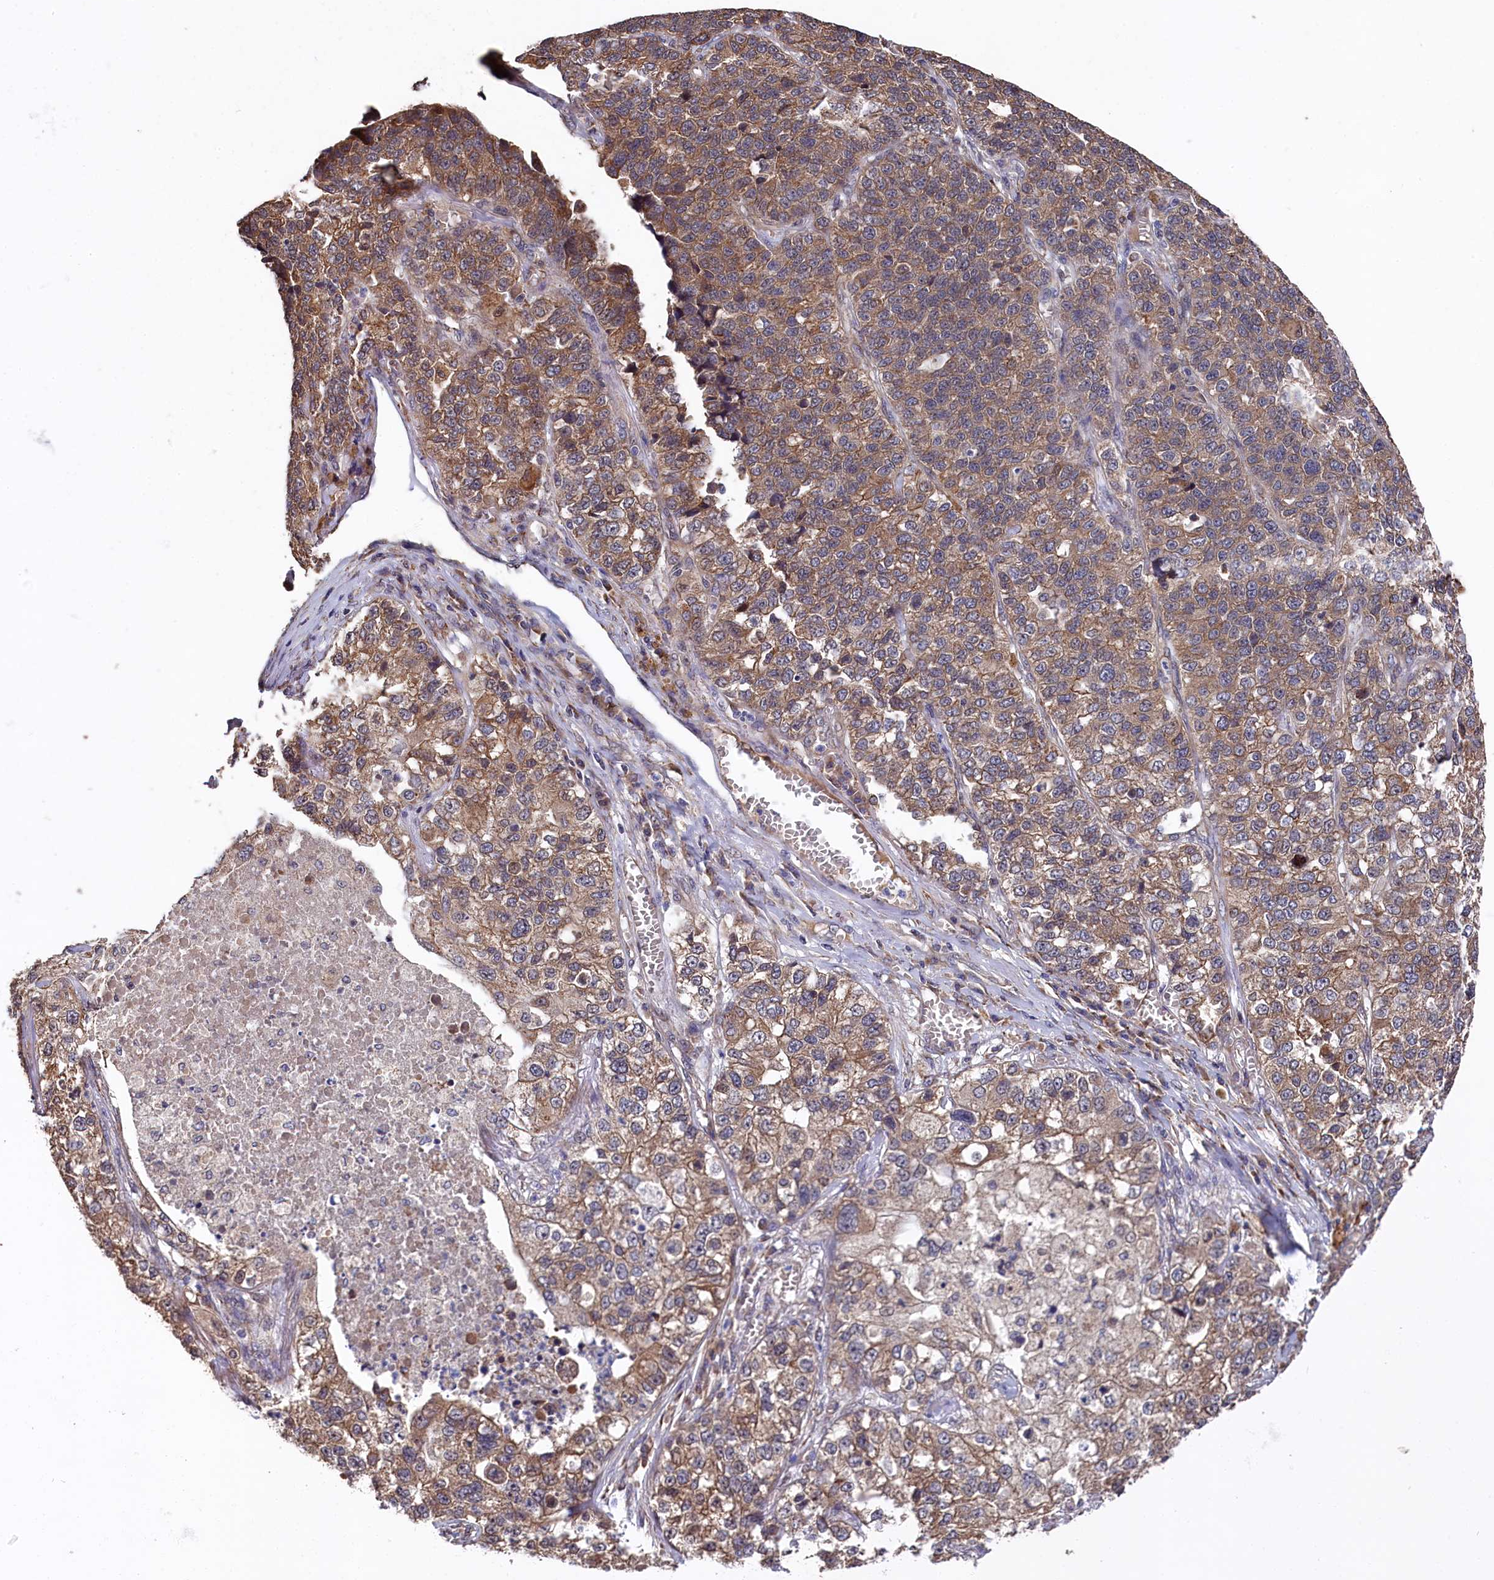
{"staining": {"intensity": "moderate", "quantity": ">75%", "location": "cytoplasmic/membranous"}, "tissue": "lung cancer", "cell_type": "Tumor cells", "image_type": "cancer", "snomed": [{"axis": "morphology", "description": "Adenocarcinoma, NOS"}, {"axis": "topography", "description": "Lung"}], "caption": "Lung cancer (adenocarcinoma) tissue exhibits moderate cytoplasmic/membranous positivity in approximately >75% of tumor cells Nuclei are stained in blue.", "gene": "SLC12A4", "patient": {"sex": "male", "age": 49}}